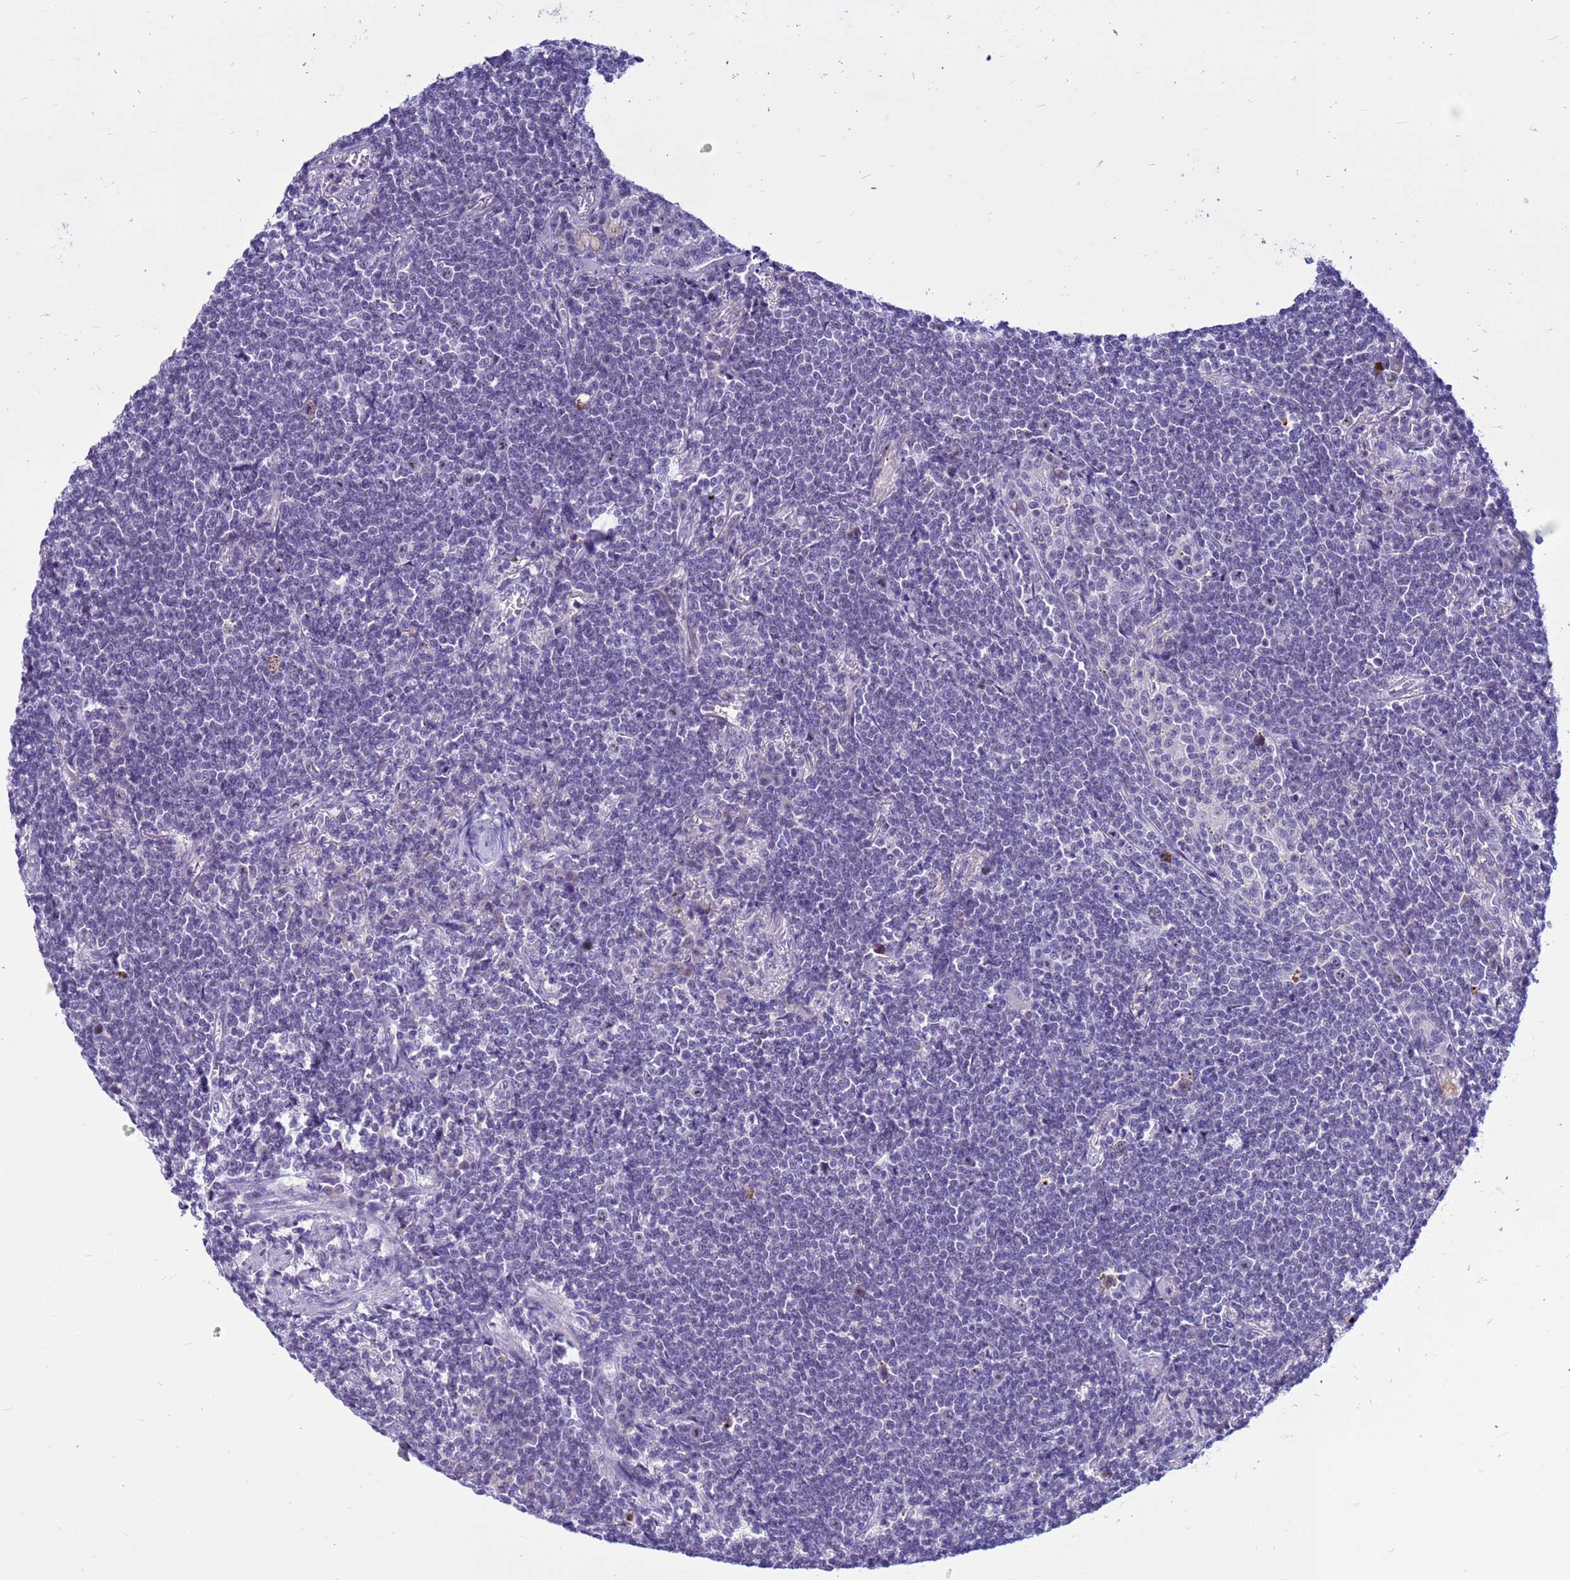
{"staining": {"intensity": "negative", "quantity": "none", "location": "none"}, "tissue": "lymphoma", "cell_type": "Tumor cells", "image_type": "cancer", "snomed": [{"axis": "morphology", "description": "Malignant lymphoma, non-Hodgkin's type, Low grade"}, {"axis": "topography", "description": "Lung"}], "caption": "Immunohistochemistry histopathology image of neoplastic tissue: malignant lymphoma, non-Hodgkin's type (low-grade) stained with DAB shows no significant protein positivity in tumor cells.", "gene": "DMRTC2", "patient": {"sex": "female", "age": 71}}